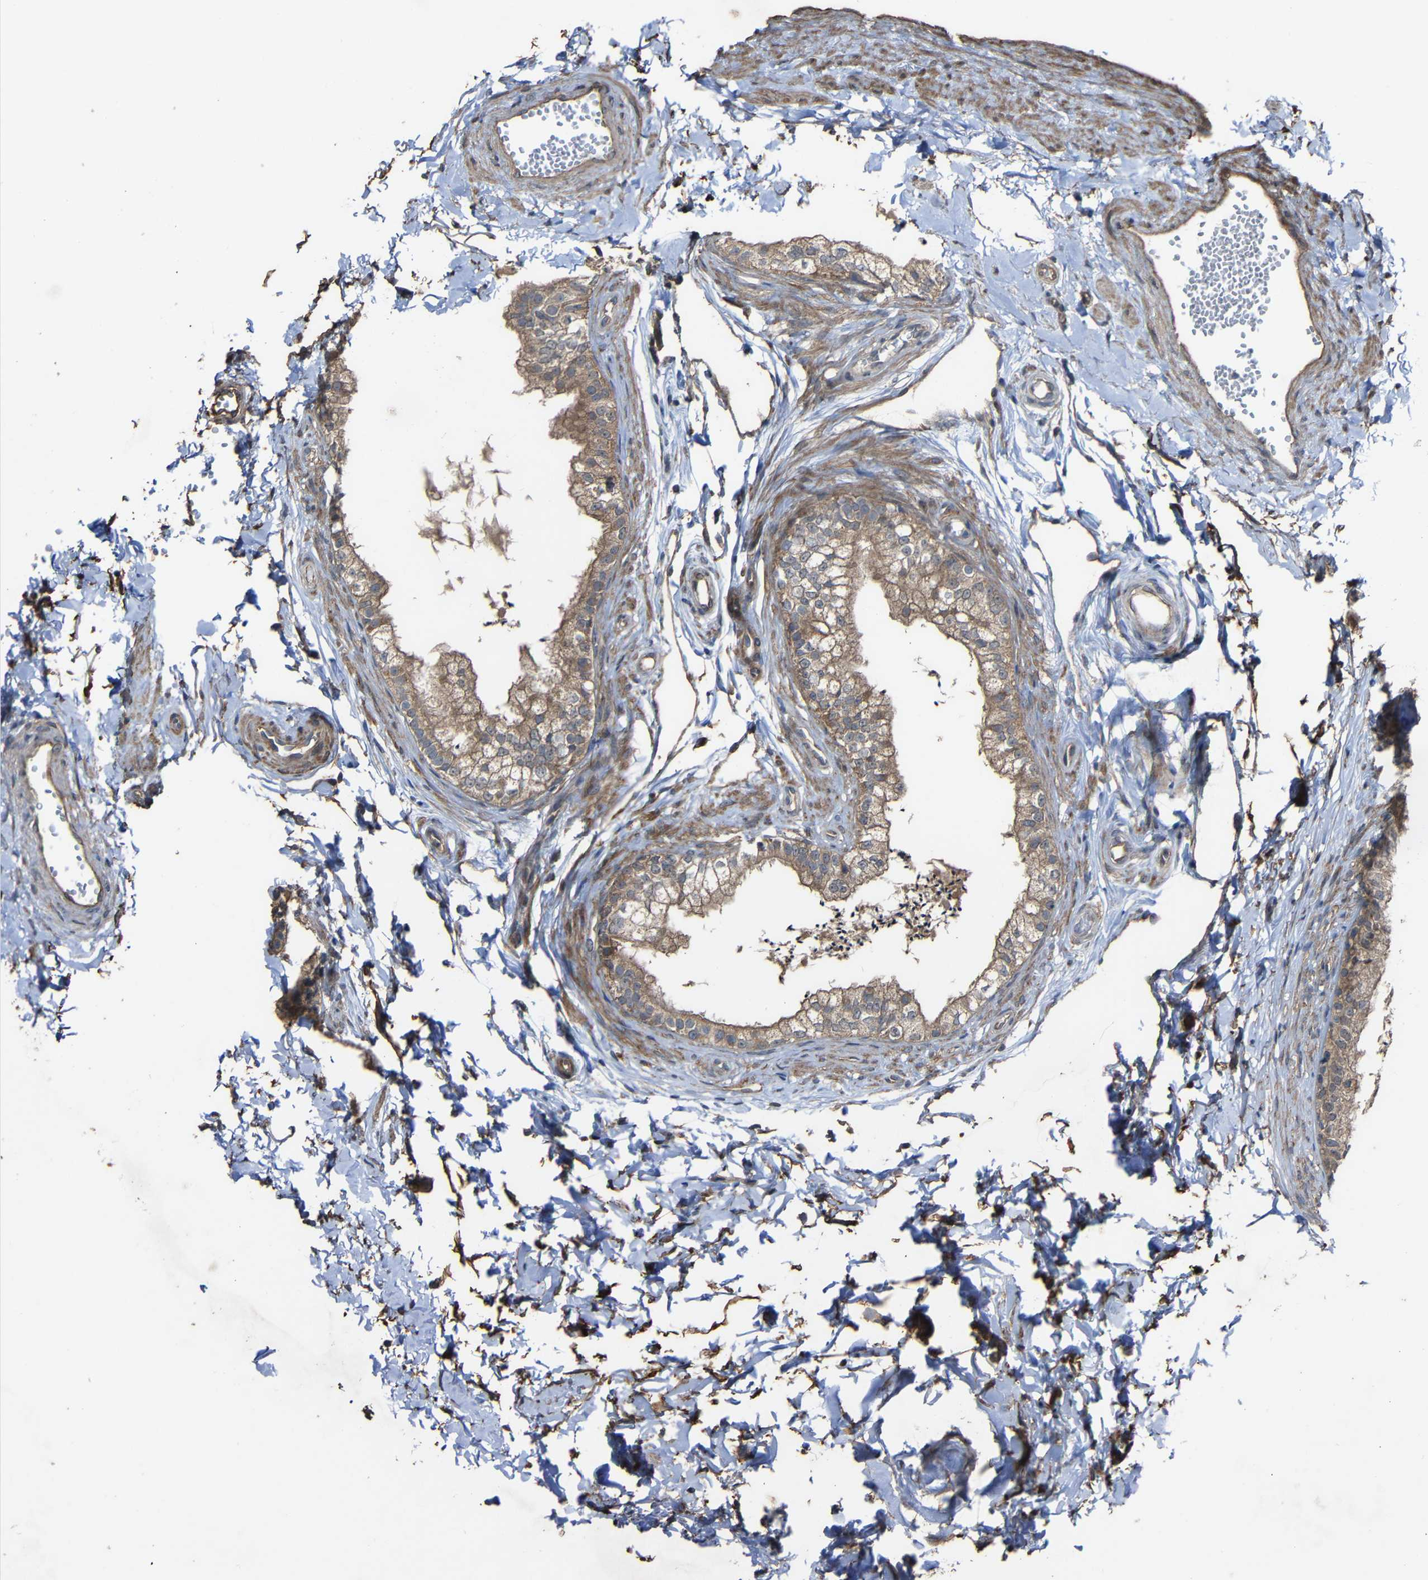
{"staining": {"intensity": "moderate", "quantity": ">75%", "location": "cytoplasmic/membranous"}, "tissue": "epididymis", "cell_type": "Glandular cells", "image_type": "normal", "snomed": [{"axis": "morphology", "description": "Normal tissue, NOS"}, {"axis": "topography", "description": "Epididymis"}], "caption": "Brown immunohistochemical staining in benign human epididymis shows moderate cytoplasmic/membranous expression in about >75% of glandular cells.", "gene": "CHST9", "patient": {"sex": "male", "age": 56}}